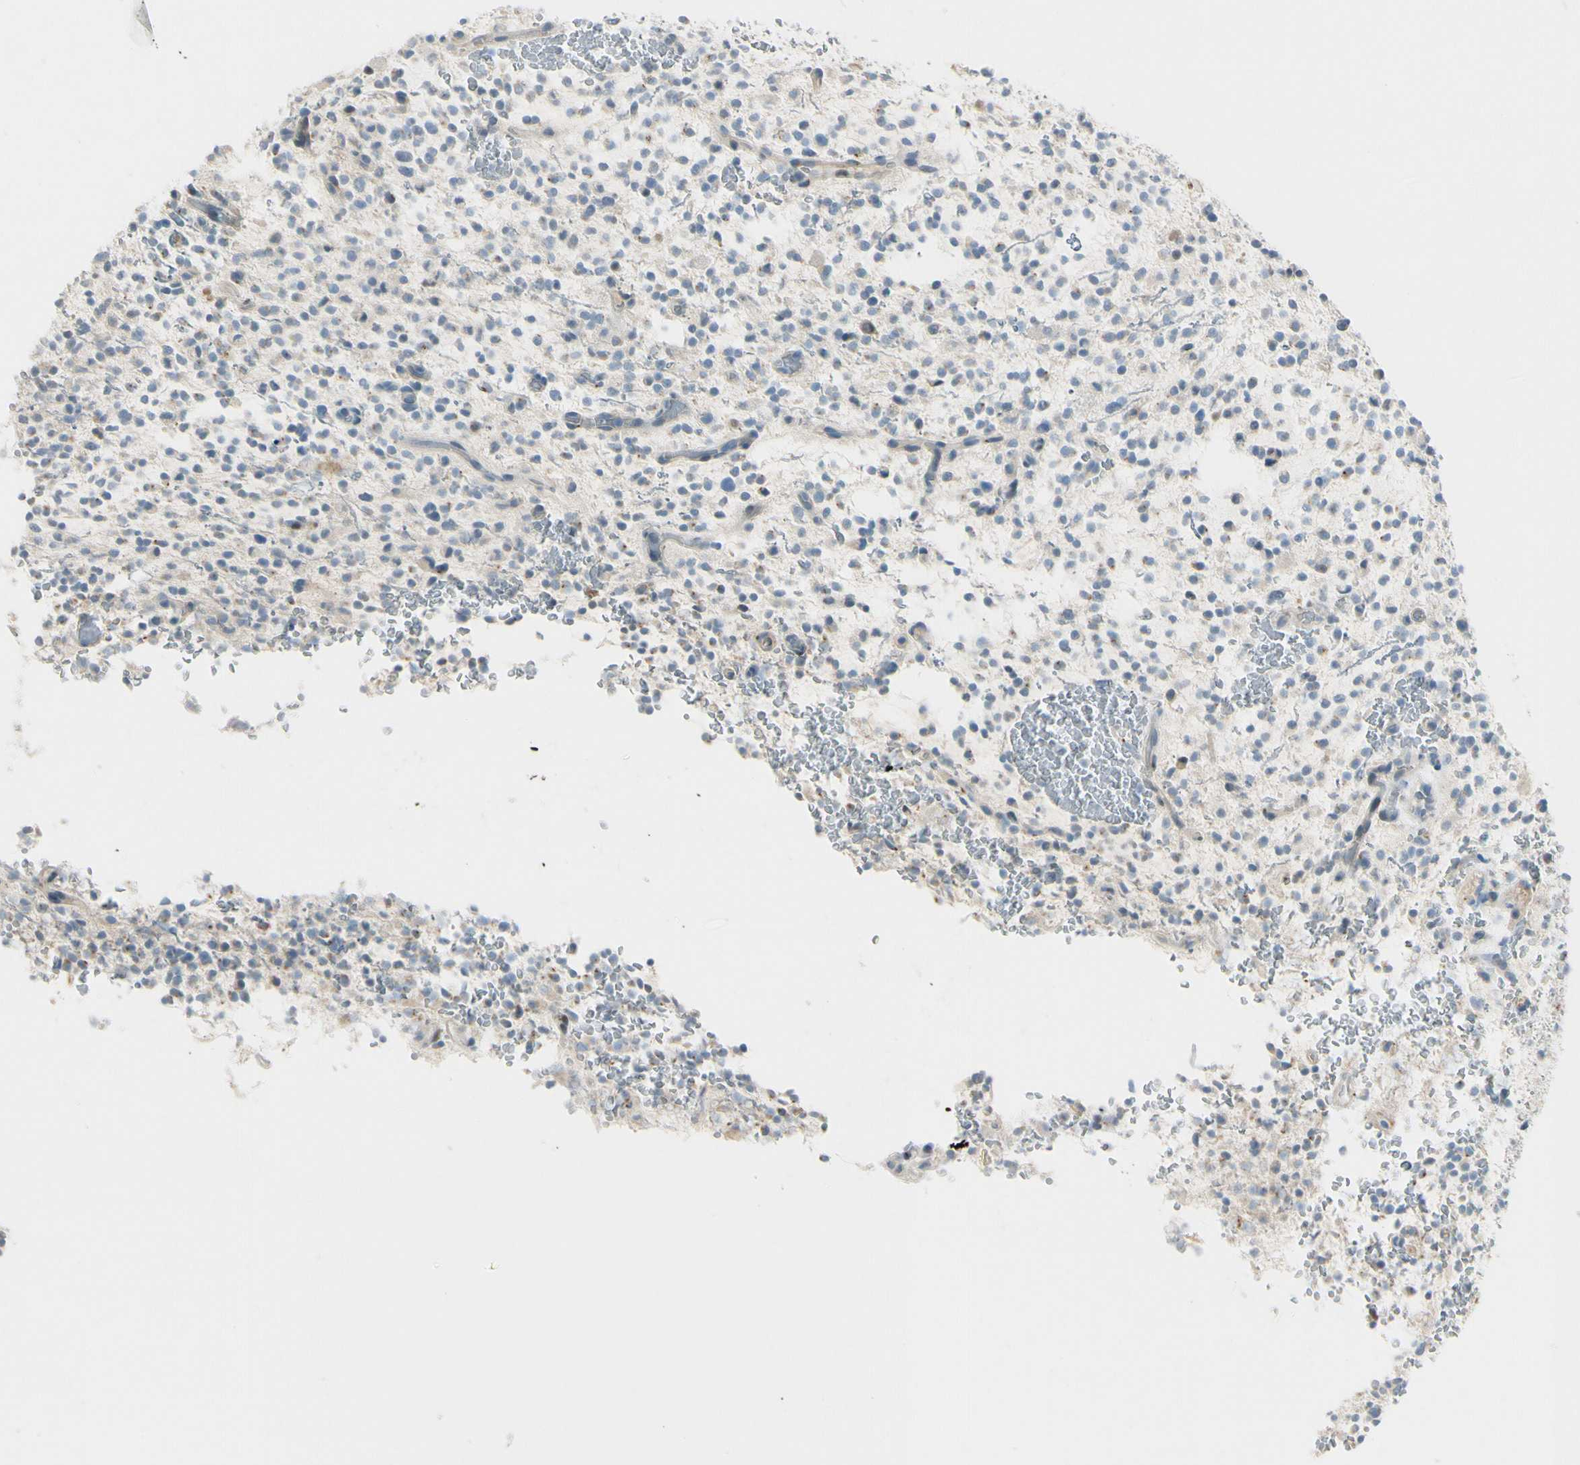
{"staining": {"intensity": "negative", "quantity": "none", "location": "none"}, "tissue": "glioma", "cell_type": "Tumor cells", "image_type": "cancer", "snomed": [{"axis": "morphology", "description": "Glioma, malignant, High grade"}, {"axis": "topography", "description": "Brain"}], "caption": "High power microscopy photomicrograph of an immunohistochemistry photomicrograph of malignant high-grade glioma, revealing no significant positivity in tumor cells.", "gene": "B4GALNT1", "patient": {"sex": "male", "age": 48}}